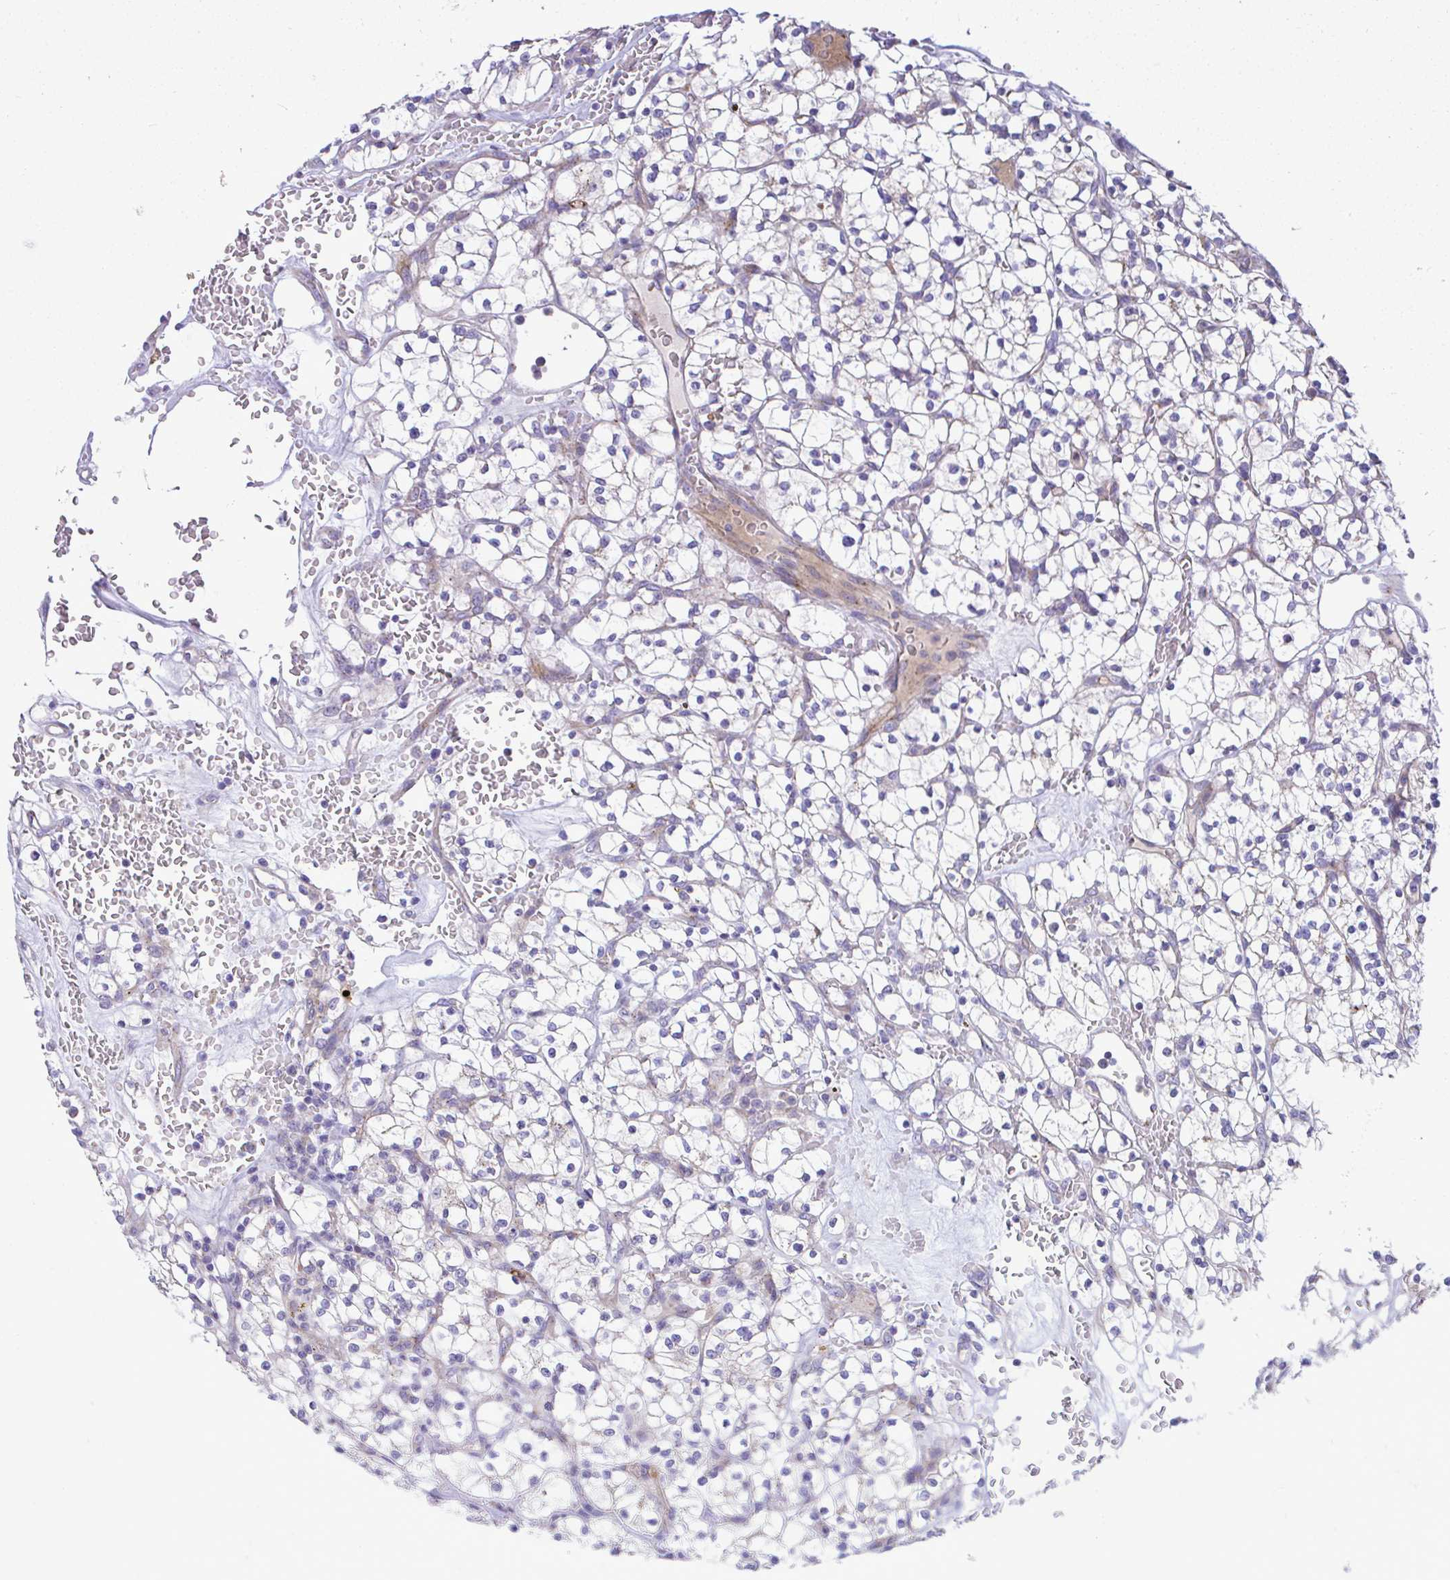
{"staining": {"intensity": "negative", "quantity": "none", "location": "none"}, "tissue": "renal cancer", "cell_type": "Tumor cells", "image_type": "cancer", "snomed": [{"axis": "morphology", "description": "Adenocarcinoma, NOS"}, {"axis": "topography", "description": "Kidney"}], "caption": "This is an IHC histopathology image of human renal cancer (adenocarcinoma). There is no expression in tumor cells.", "gene": "MRPS16", "patient": {"sex": "female", "age": 64}}